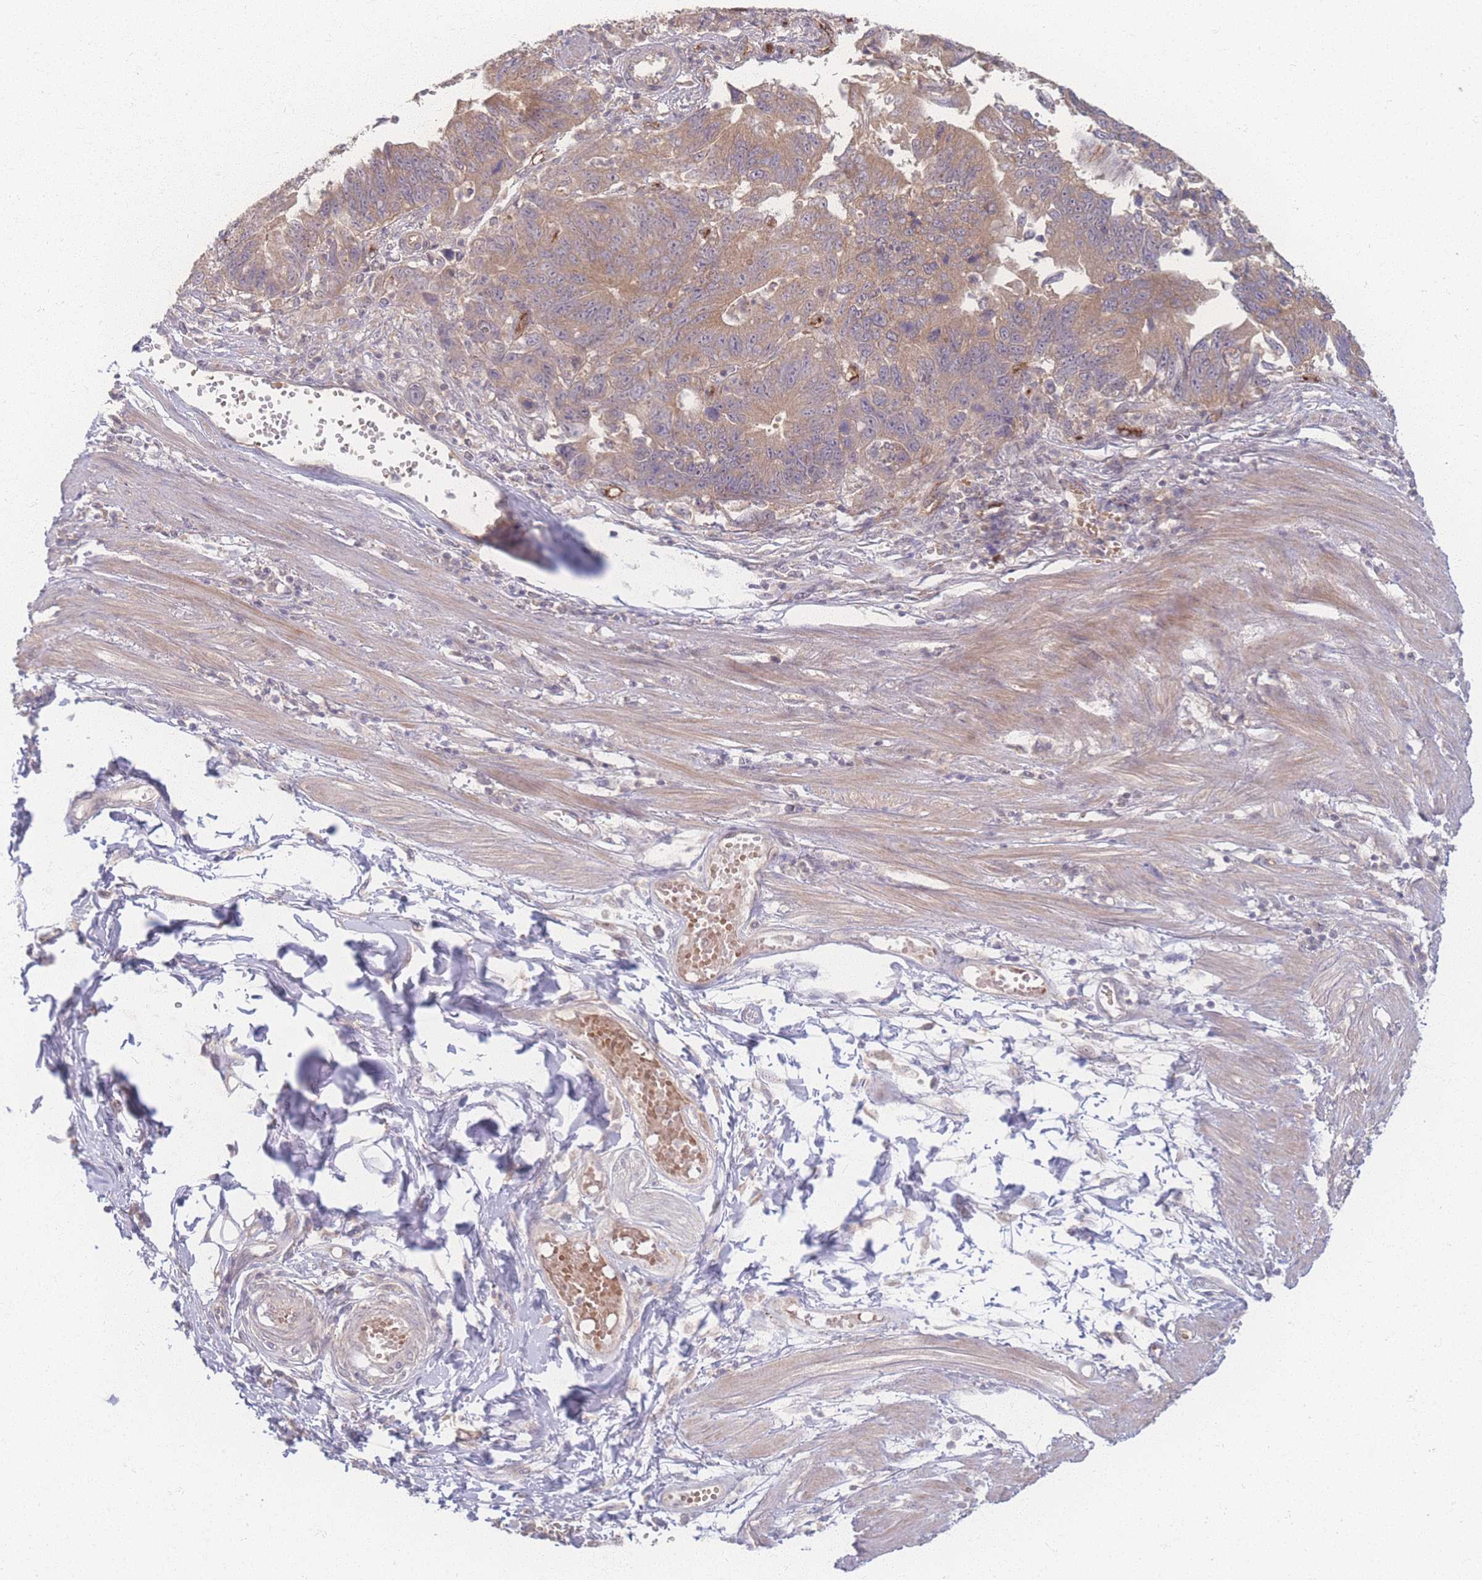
{"staining": {"intensity": "weak", "quantity": ">75%", "location": "cytoplasmic/membranous"}, "tissue": "stomach cancer", "cell_type": "Tumor cells", "image_type": "cancer", "snomed": [{"axis": "morphology", "description": "Adenocarcinoma, NOS"}, {"axis": "topography", "description": "Stomach"}], "caption": "A low amount of weak cytoplasmic/membranous staining is appreciated in approximately >75% of tumor cells in stomach cancer tissue.", "gene": "INSR", "patient": {"sex": "male", "age": 59}}